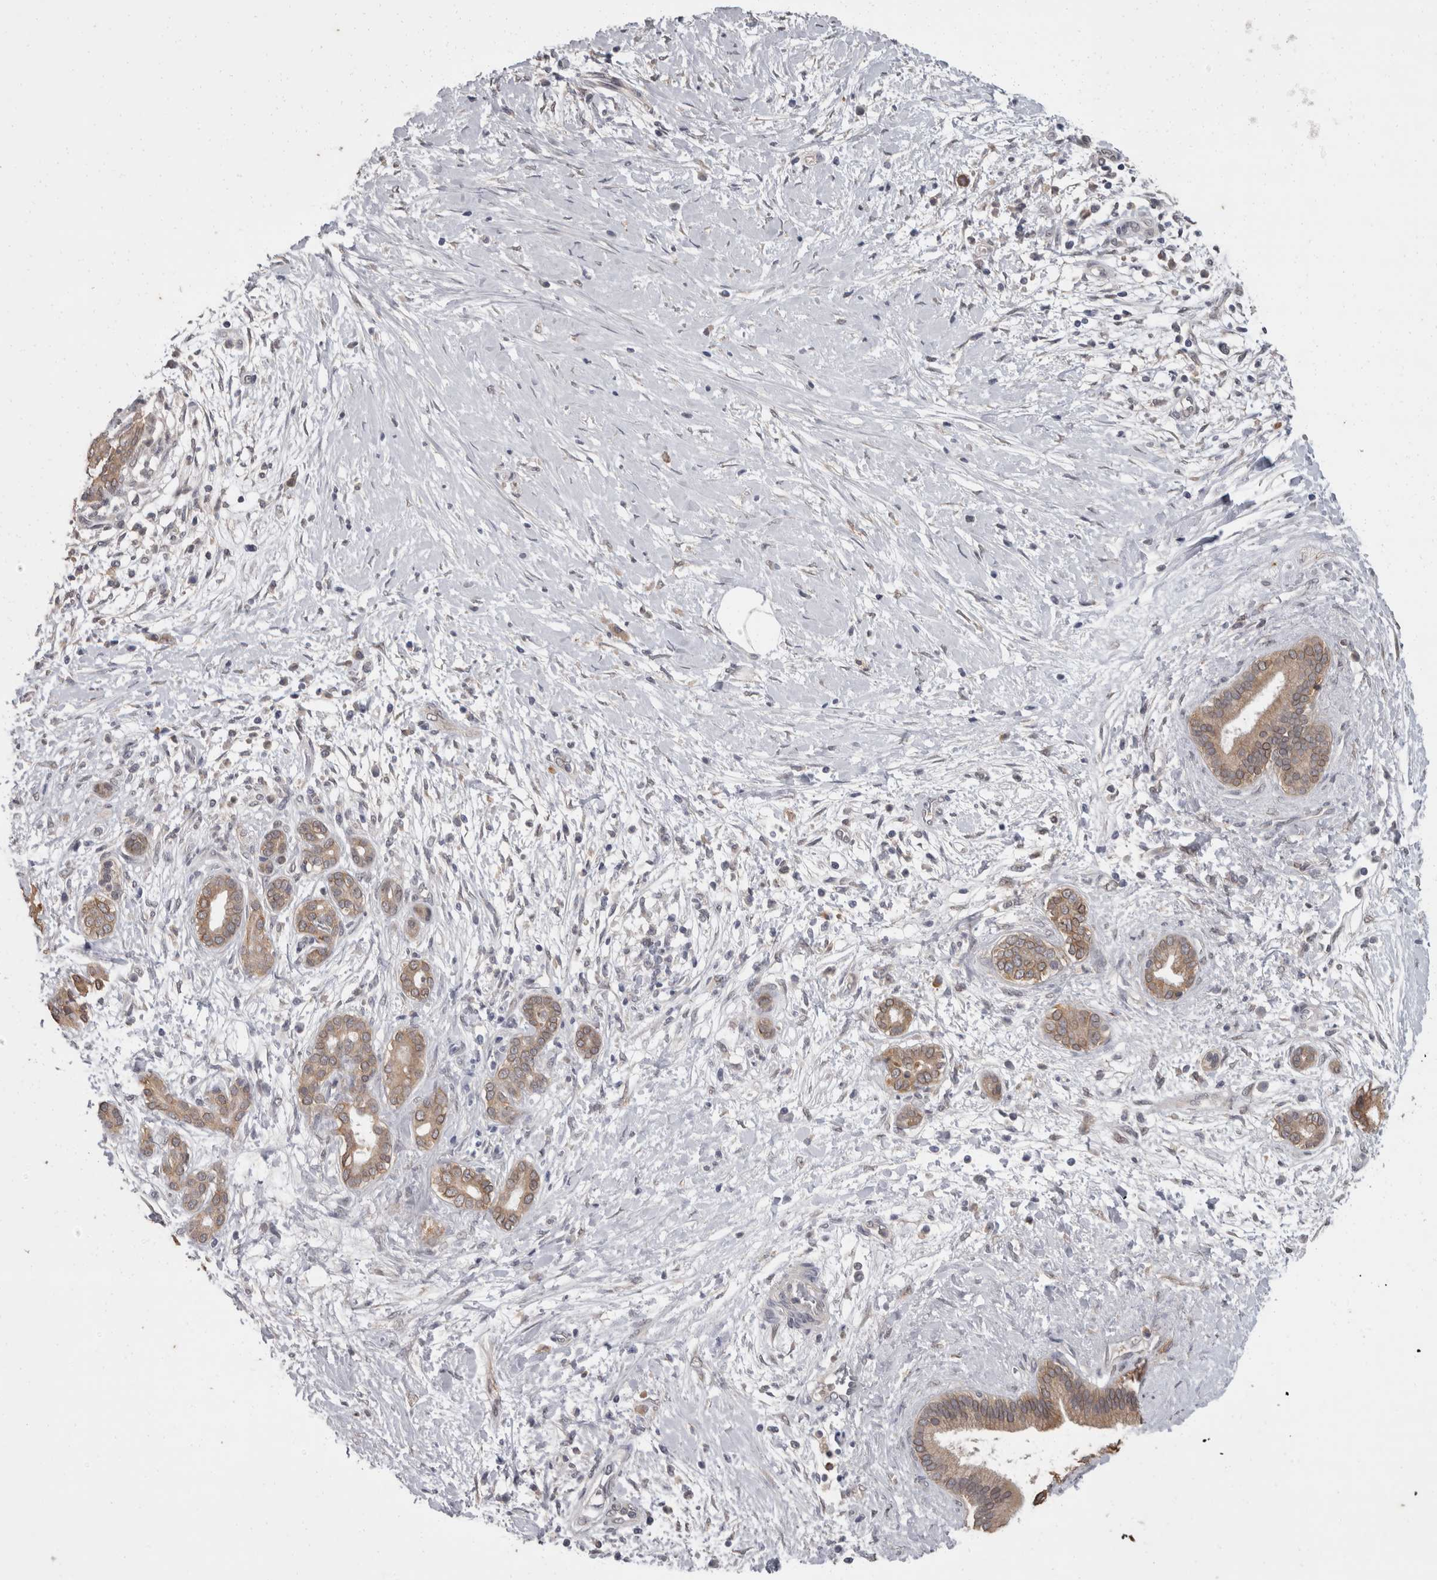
{"staining": {"intensity": "weak", "quantity": ">75%", "location": "cytoplasmic/membranous"}, "tissue": "pancreatic cancer", "cell_type": "Tumor cells", "image_type": "cancer", "snomed": [{"axis": "morphology", "description": "Adenocarcinoma, NOS"}, {"axis": "topography", "description": "Pancreas"}], "caption": "Immunohistochemistry (IHC) of human adenocarcinoma (pancreatic) shows low levels of weak cytoplasmic/membranous staining in approximately >75% of tumor cells.", "gene": "FHOD3", "patient": {"sex": "male", "age": 58}}